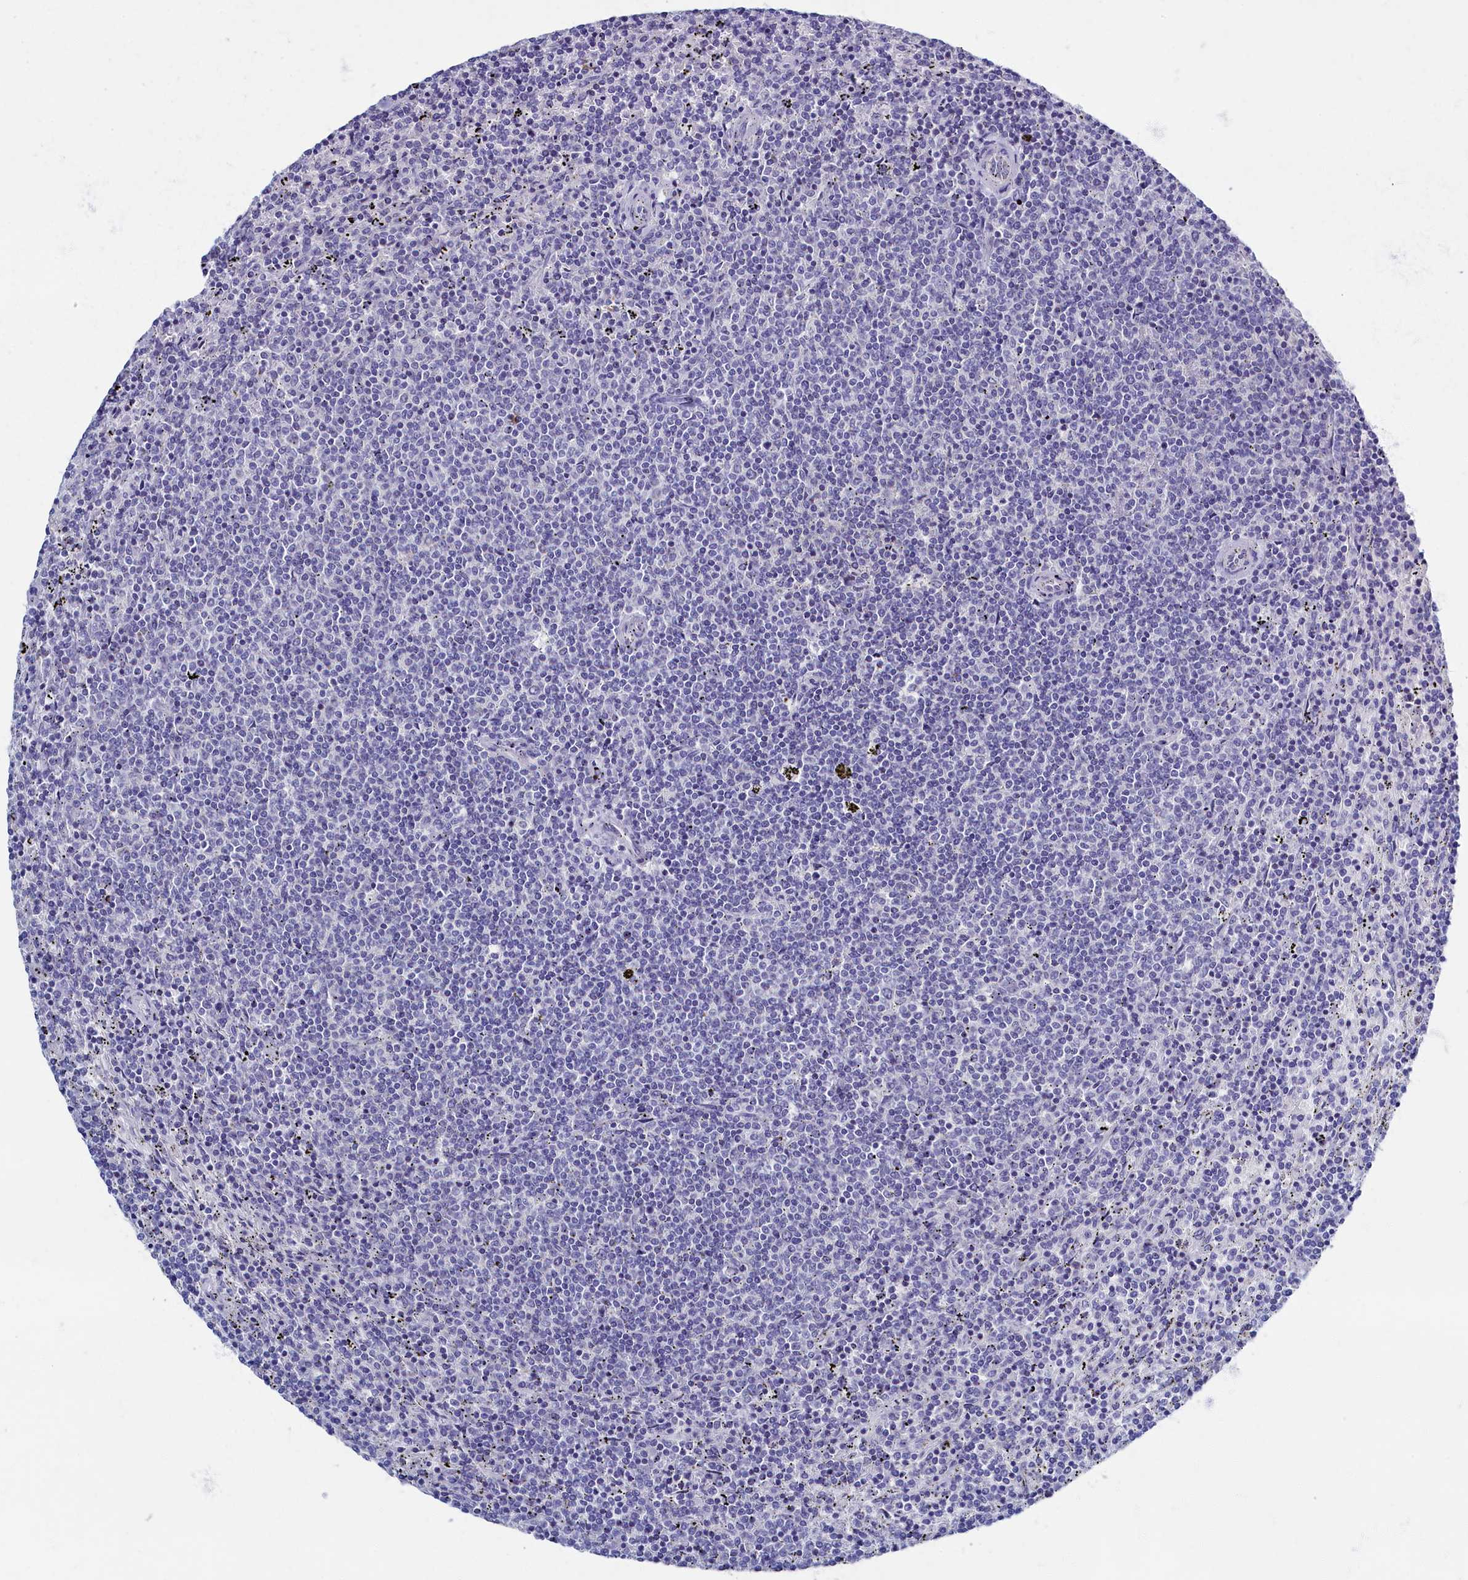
{"staining": {"intensity": "negative", "quantity": "none", "location": "none"}, "tissue": "lymphoma", "cell_type": "Tumor cells", "image_type": "cancer", "snomed": [{"axis": "morphology", "description": "Malignant lymphoma, non-Hodgkin's type, Low grade"}, {"axis": "topography", "description": "Spleen"}], "caption": "Human malignant lymphoma, non-Hodgkin's type (low-grade) stained for a protein using immunohistochemistry displays no staining in tumor cells.", "gene": "OCIAD2", "patient": {"sex": "female", "age": 50}}